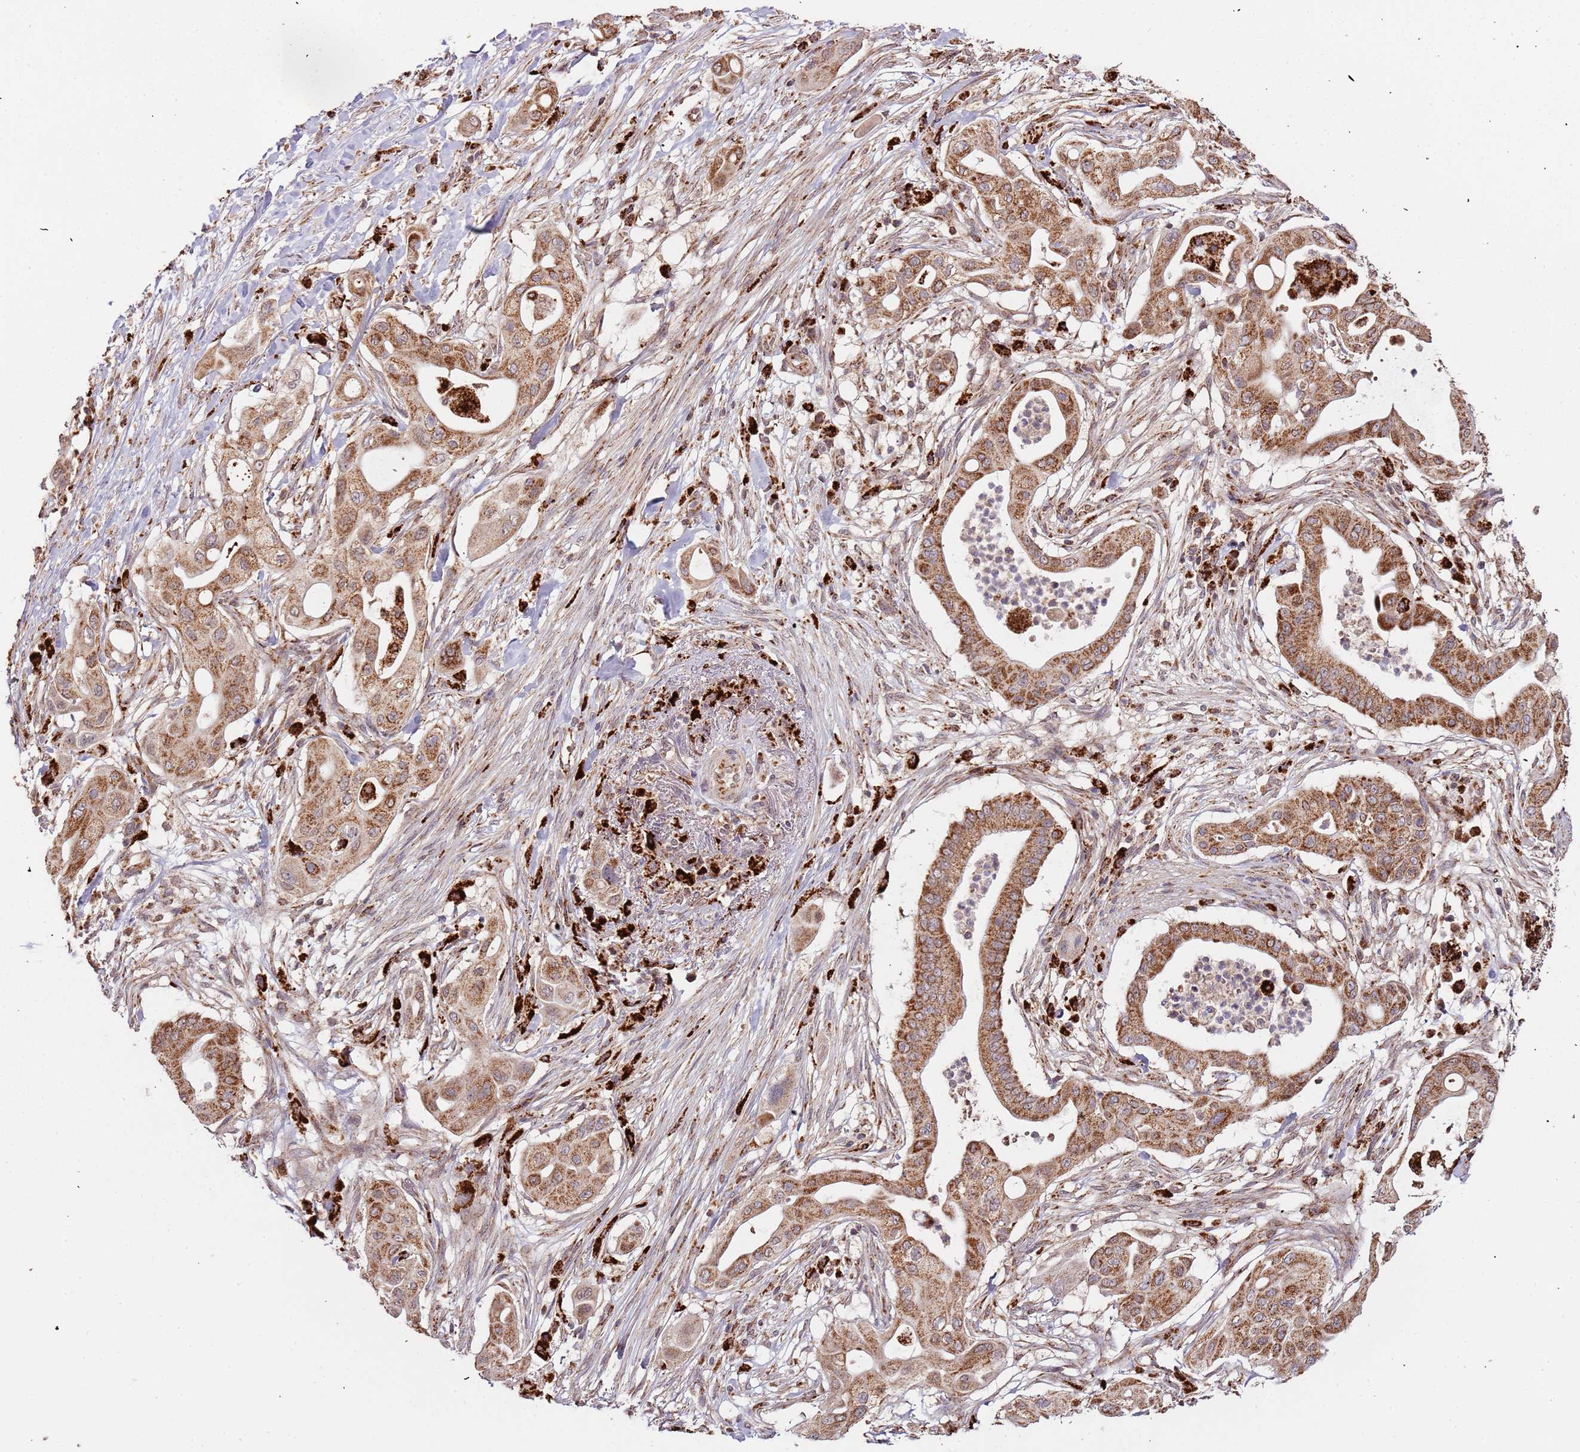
{"staining": {"intensity": "strong", "quantity": ">75%", "location": "cytoplasmic/membranous"}, "tissue": "pancreatic cancer", "cell_type": "Tumor cells", "image_type": "cancer", "snomed": [{"axis": "morphology", "description": "Adenocarcinoma, NOS"}, {"axis": "topography", "description": "Pancreas"}], "caption": "A micrograph showing strong cytoplasmic/membranous positivity in about >75% of tumor cells in pancreatic cancer, as visualized by brown immunohistochemical staining.", "gene": "IL17RD", "patient": {"sex": "male", "age": 68}}